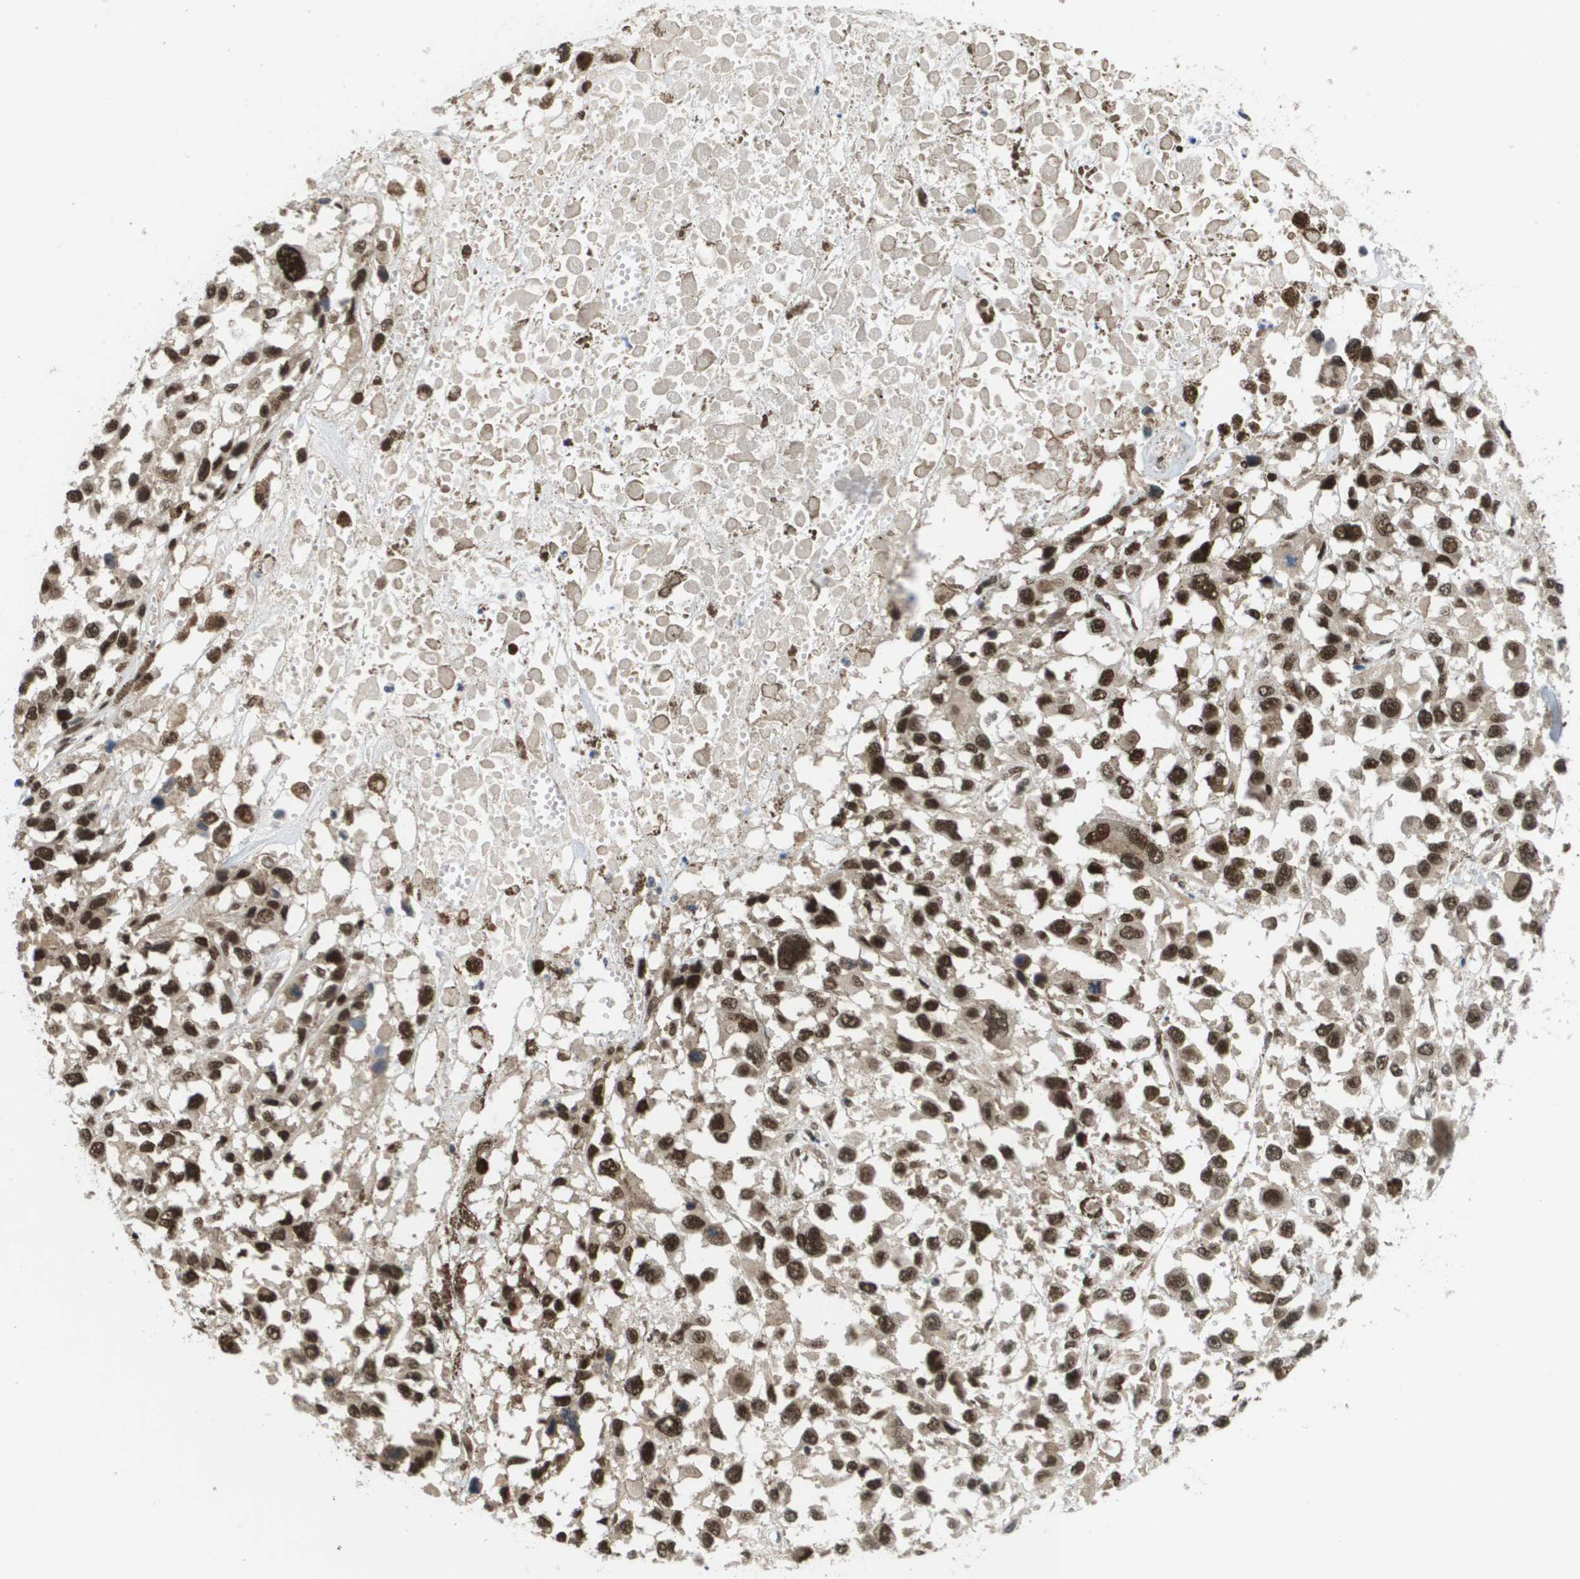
{"staining": {"intensity": "moderate", "quantity": ">75%", "location": "nuclear"}, "tissue": "melanoma", "cell_type": "Tumor cells", "image_type": "cancer", "snomed": [{"axis": "morphology", "description": "Malignant melanoma, Metastatic site"}, {"axis": "topography", "description": "Lymph node"}], "caption": "Melanoma tissue exhibits moderate nuclear expression in approximately >75% of tumor cells, visualized by immunohistochemistry.", "gene": "PRCC", "patient": {"sex": "male", "age": 59}}